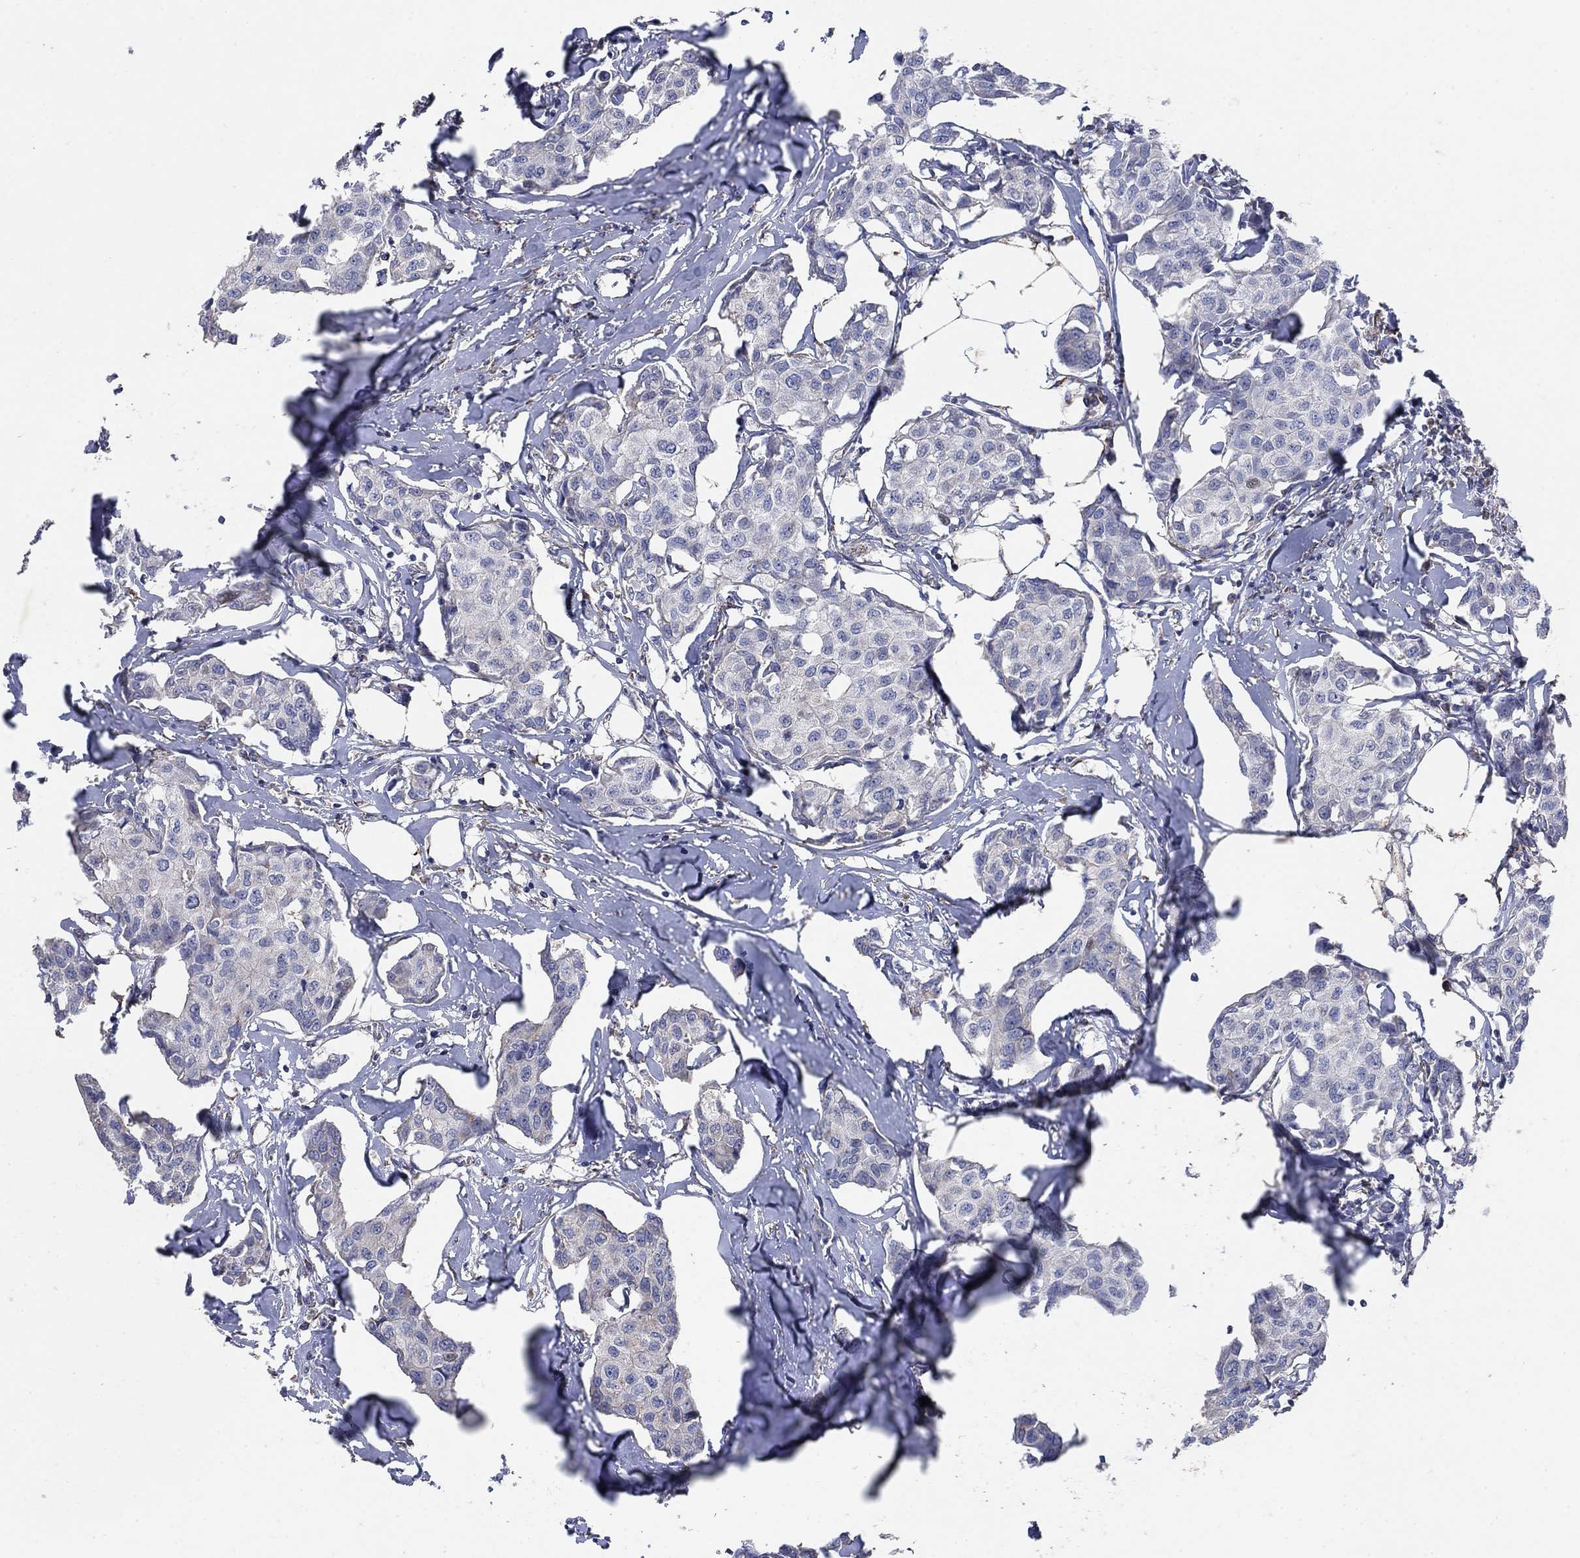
{"staining": {"intensity": "negative", "quantity": "none", "location": "none"}, "tissue": "breast cancer", "cell_type": "Tumor cells", "image_type": "cancer", "snomed": [{"axis": "morphology", "description": "Duct carcinoma"}, {"axis": "topography", "description": "Breast"}], "caption": "A high-resolution image shows immunohistochemistry staining of breast cancer (intraductal carcinoma), which reveals no significant positivity in tumor cells.", "gene": "PNPLA2", "patient": {"sex": "female", "age": 80}}